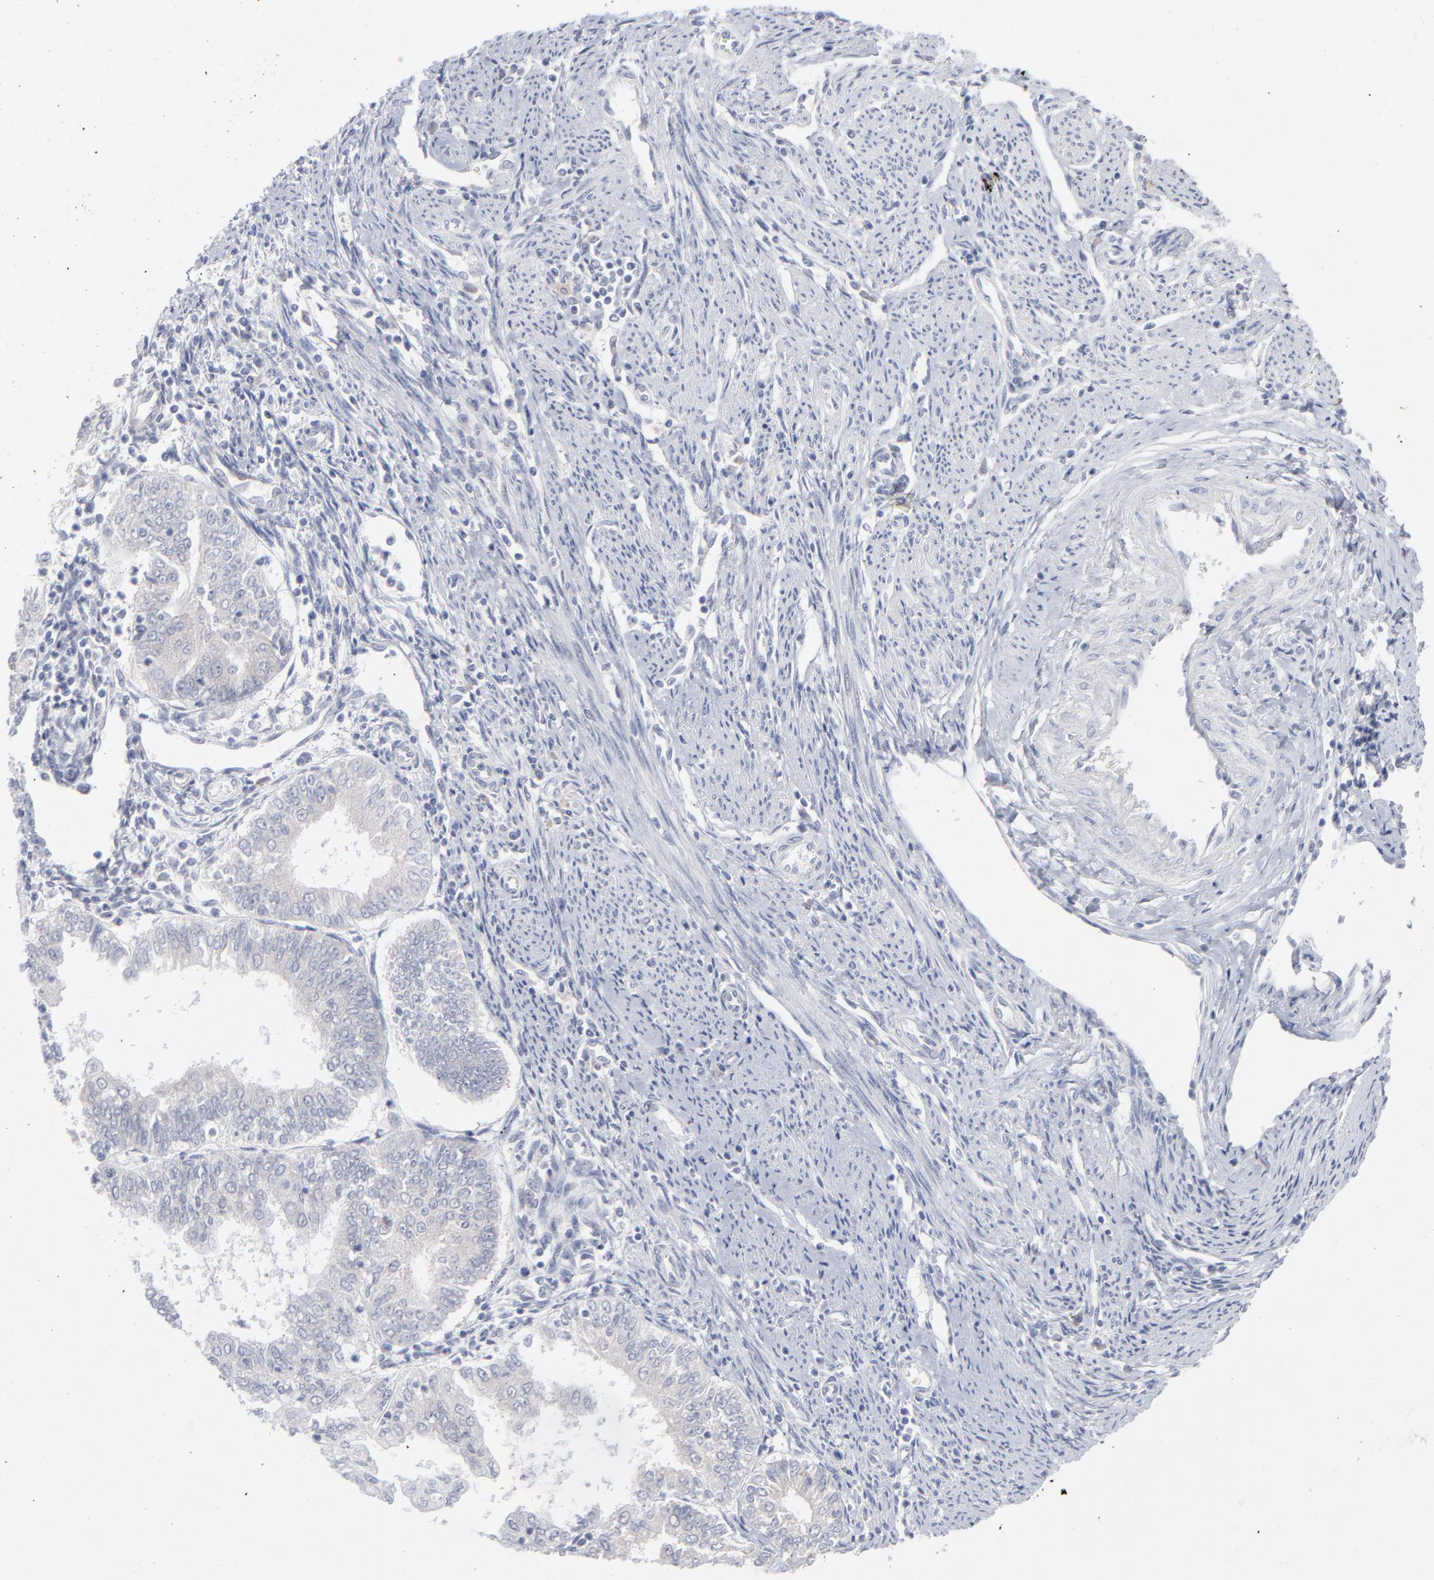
{"staining": {"intensity": "negative", "quantity": "none", "location": "none"}, "tissue": "endometrial cancer", "cell_type": "Tumor cells", "image_type": "cancer", "snomed": [{"axis": "morphology", "description": "Adenocarcinoma, NOS"}, {"axis": "topography", "description": "Endometrium"}], "caption": "Tumor cells are negative for protein expression in human endometrial cancer.", "gene": "RPS24", "patient": {"sex": "female", "age": 75}}